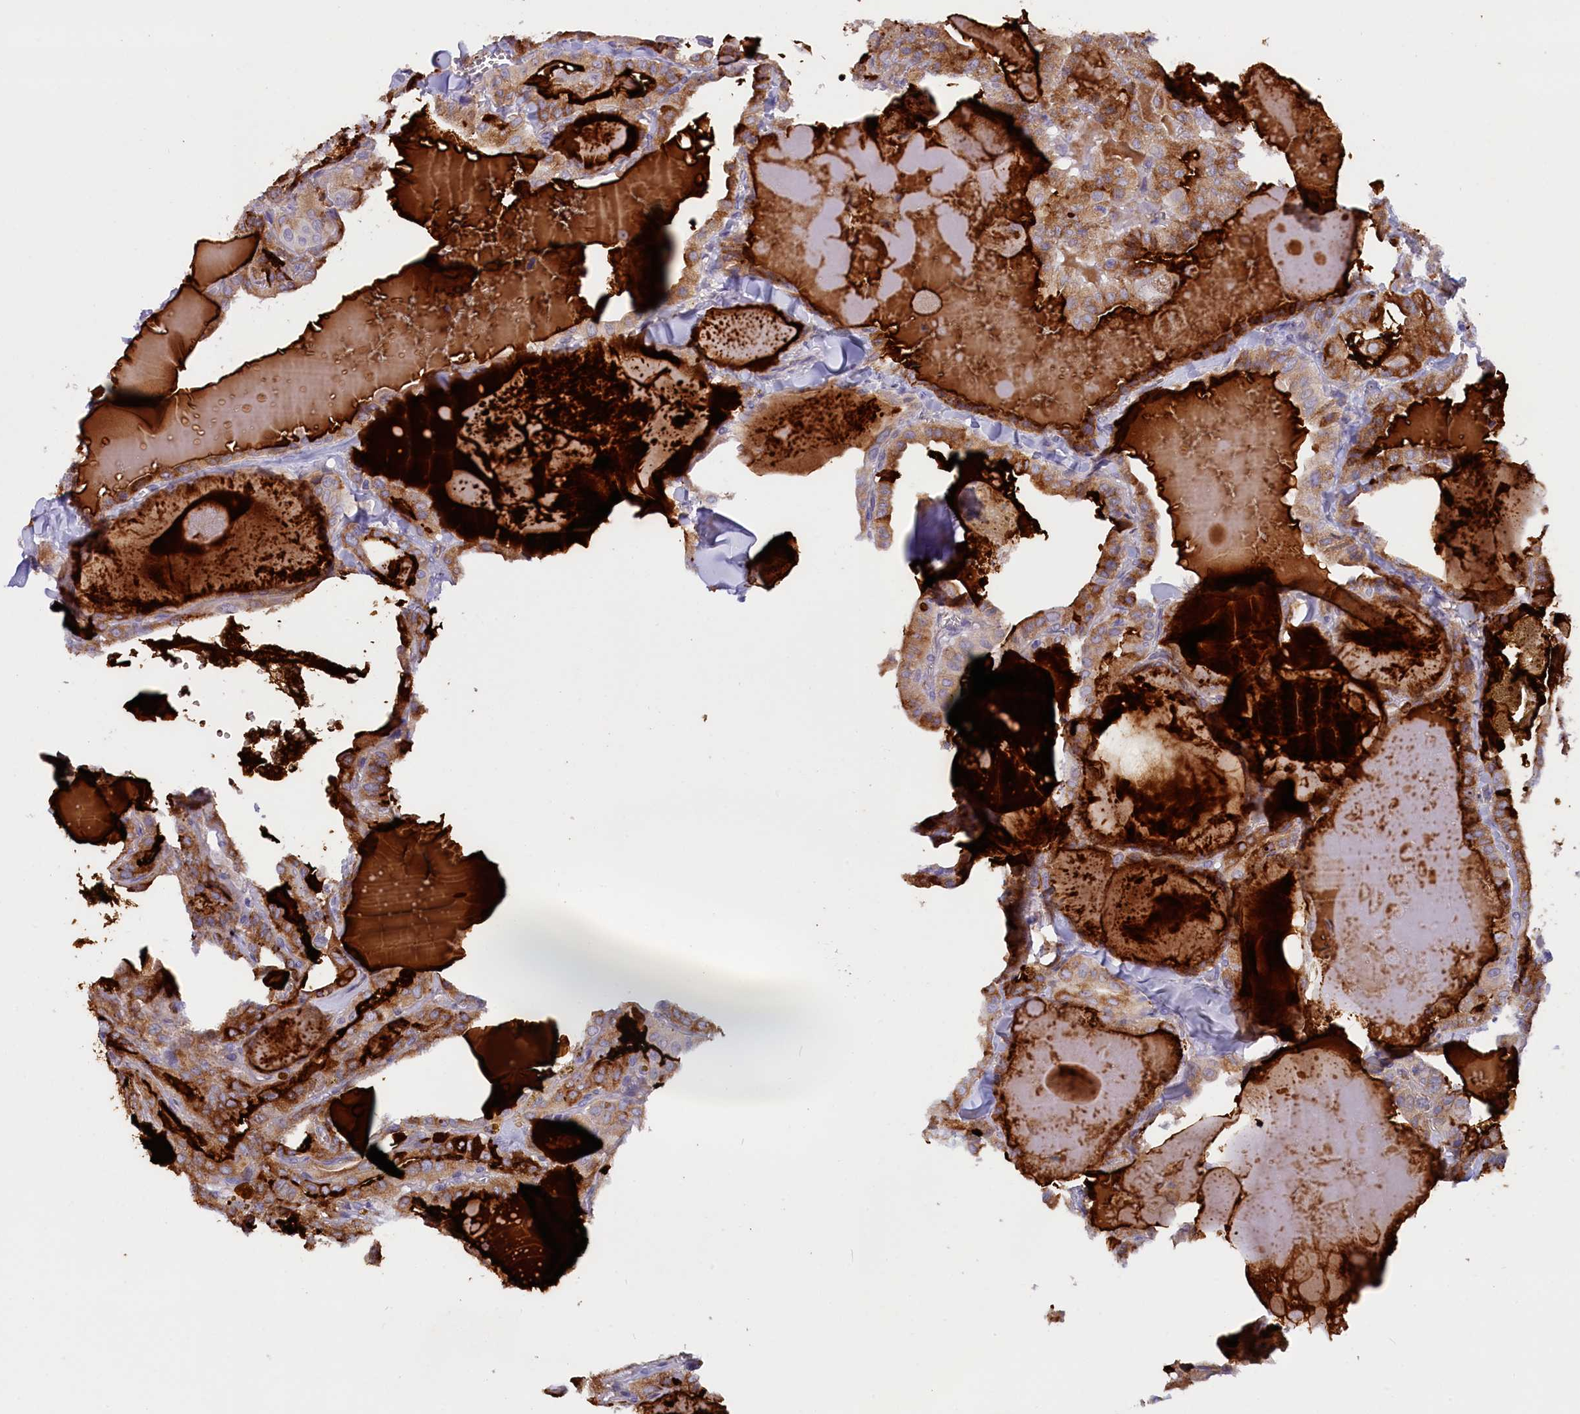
{"staining": {"intensity": "moderate", "quantity": ">75%", "location": "cytoplasmic/membranous"}, "tissue": "thyroid cancer", "cell_type": "Tumor cells", "image_type": "cancer", "snomed": [{"axis": "morphology", "description": "Papillary adenocarcinoma, NOS"}, {"axis": "topography", "description": "Thyroid gland"}], "caption": "Human thyroid papillary adenocarcinoma stained with a protein marker shows moderate staining in tumor cells.", "gene": "ZSWIM4", "patient": {"sex": "male", "age": 52}}